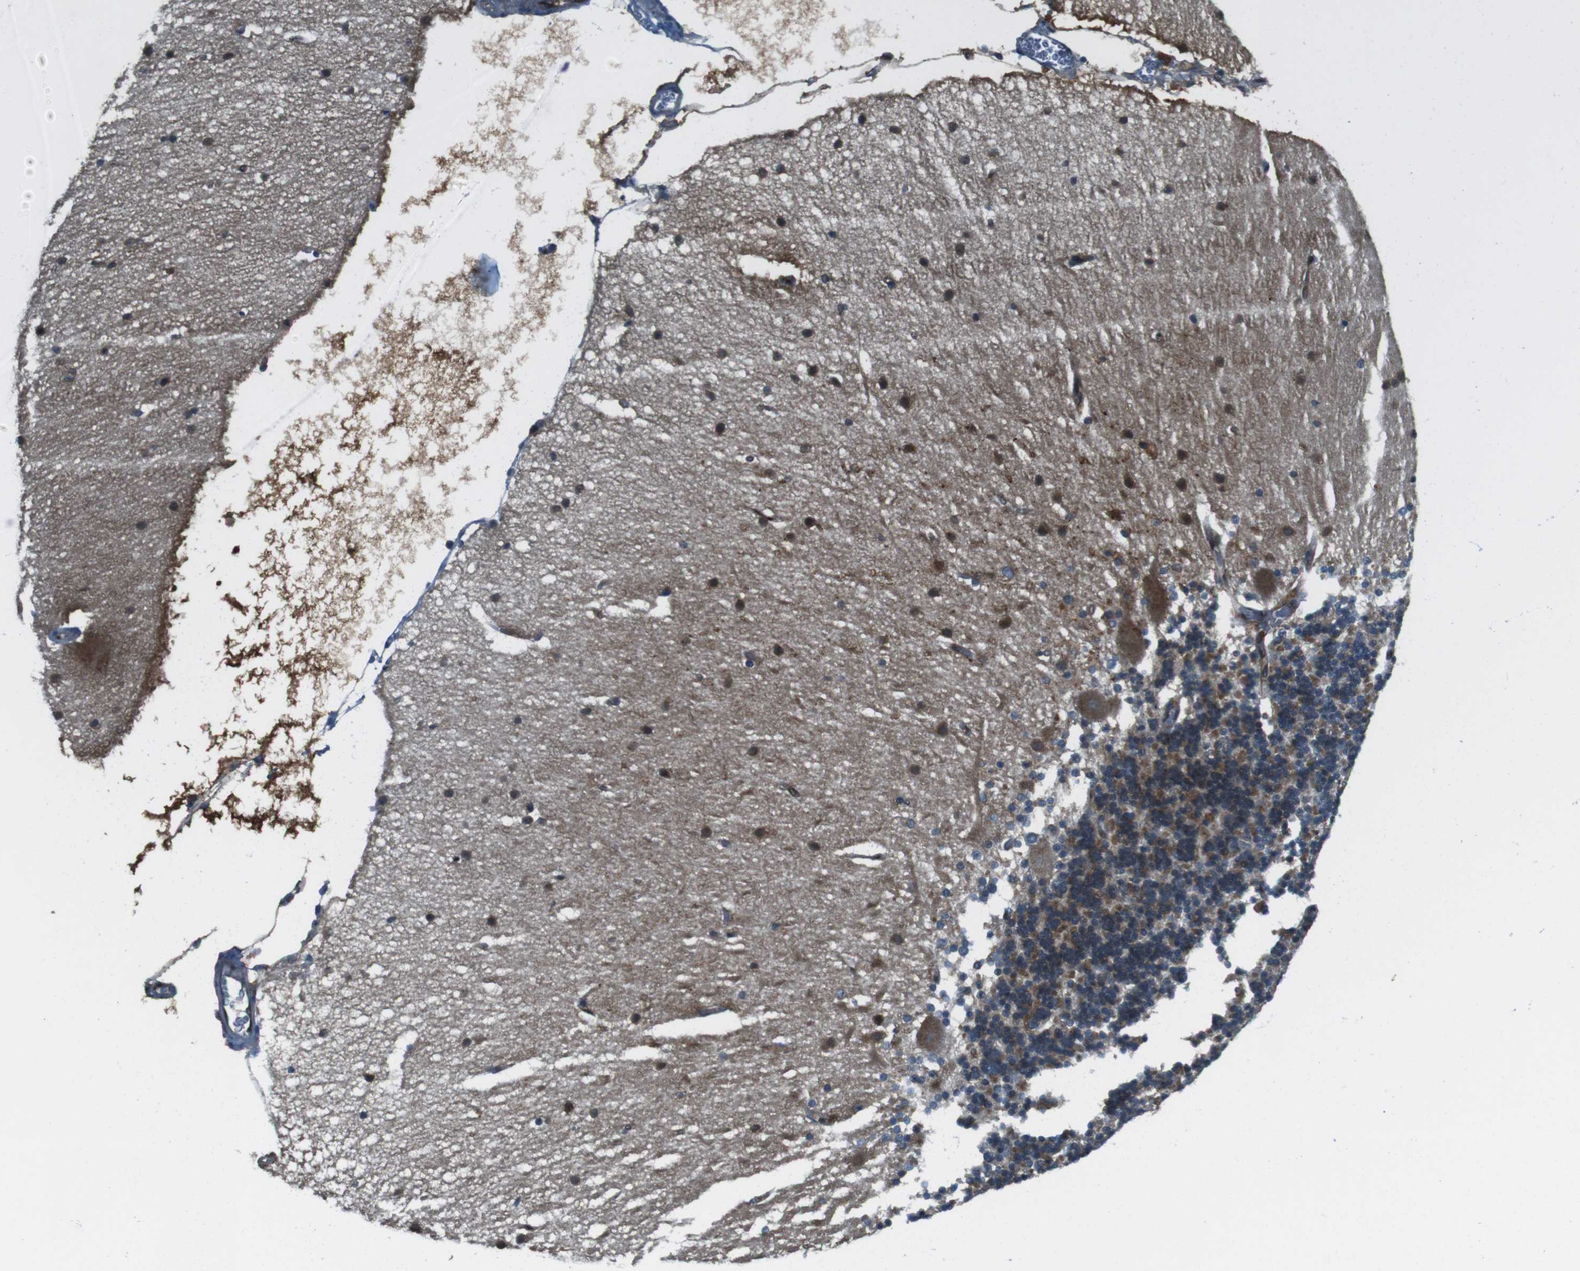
{"staining": {"intensity": "moderate", "quantity": "25%-75%", "location": "cytoplasmic/membranous"}, "tissue": "cerebellum", "cell_type": "Cells in granular layer", "image_type": "normal", "snomed": [{"axis": "morphology", "description": "Normal tissue, NOS"}, {"axis": "topography", "description": "Cerebellum"}], "caption": "Immunohistochemical staining of benign human cerebellum reveals medium levels of moderate cytoplasmic/membranous expression in about 25%-75% of cells in granular layer. Using DAB (brown) and hematoxylin (blue) stains, captured at high magnification using brightfield microscopy.", "gene": "MFAP3", "patient": {"sex": "female", "age": 54}}